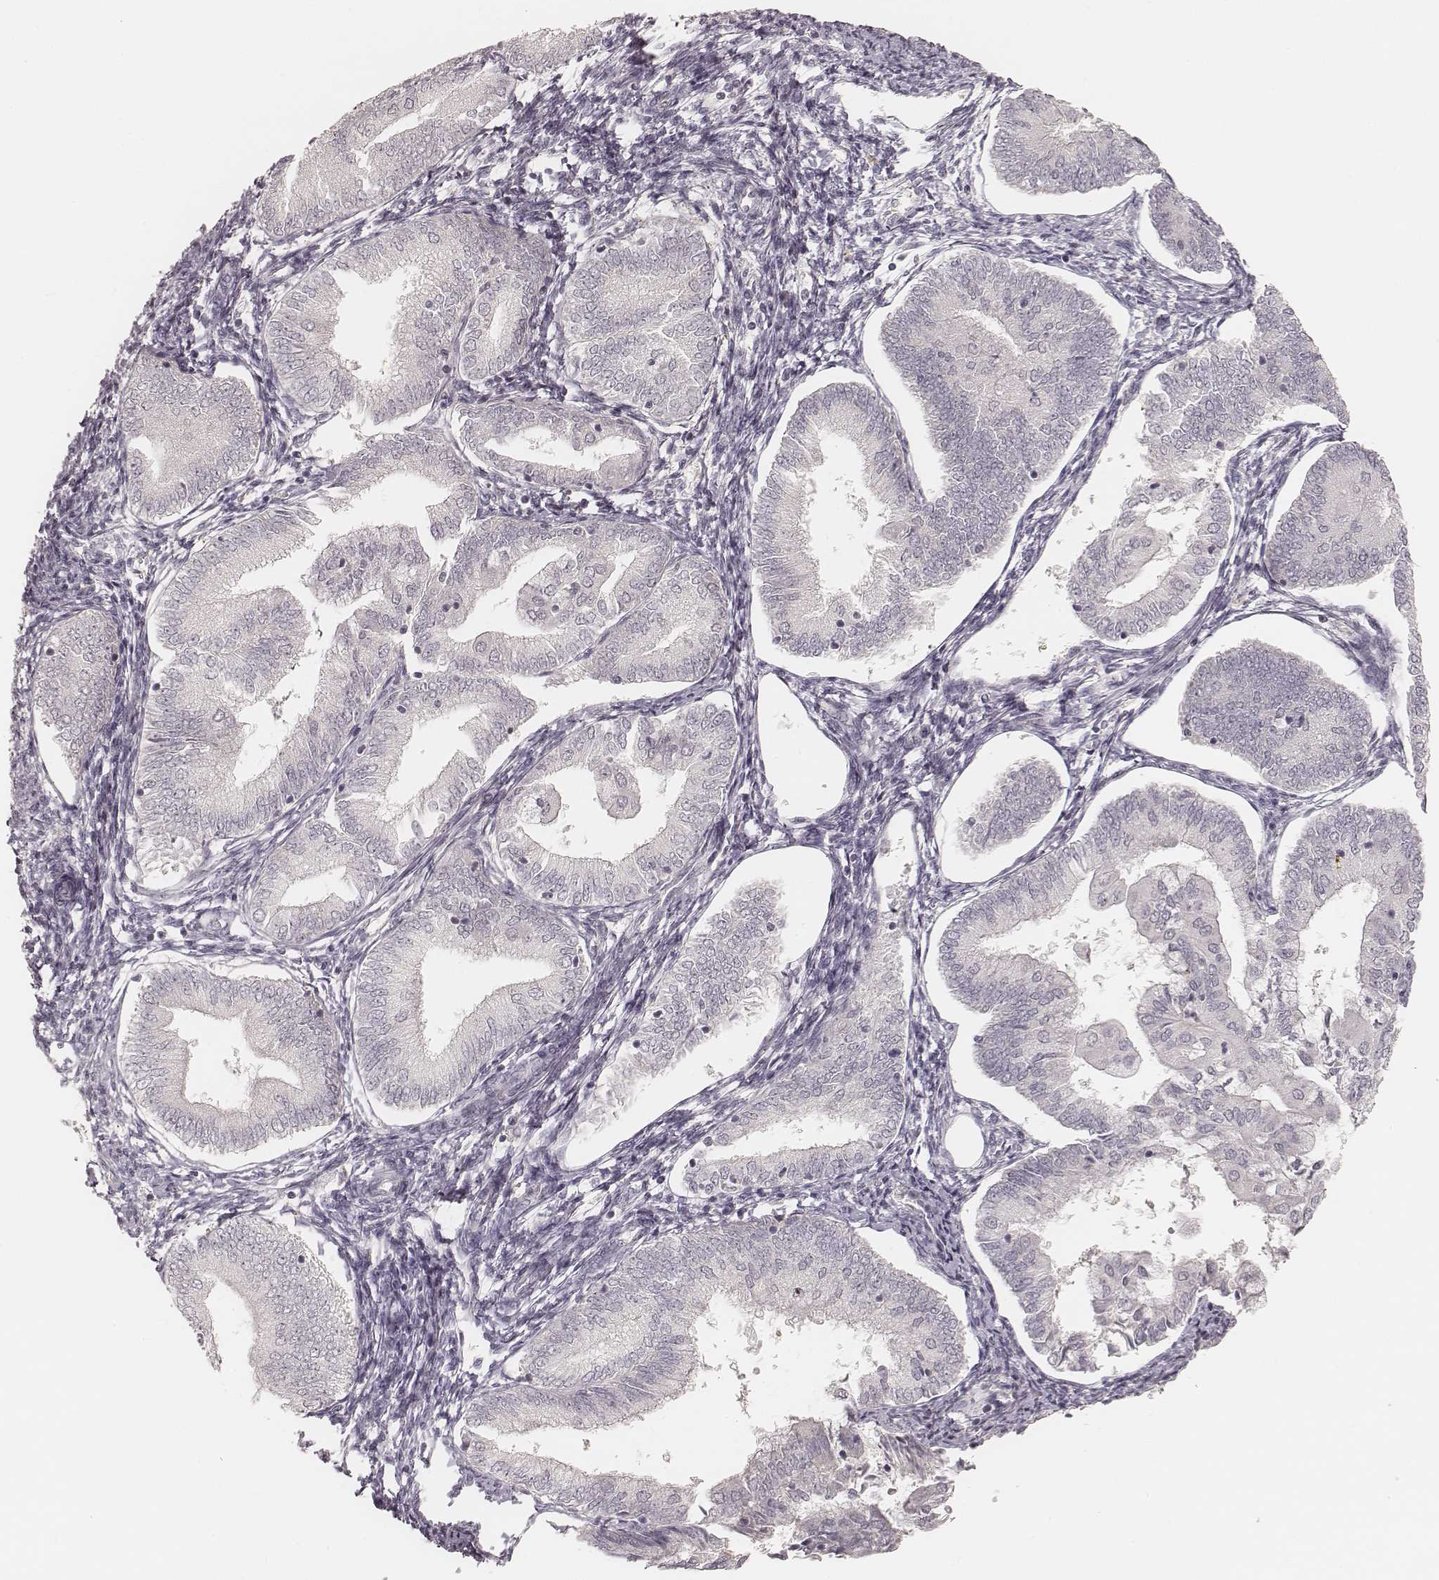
{"staining": {"intensity": "negative", "quantity": "none", "location": "none"}, "tissue": "endometrial cancer", "cell_type": "Tumor cells", "image_type": "cancer", "snomed": [{"axis": "morphology", "description": "Adenocarcinoma, NOS"}, {"axis": "topography", "description": "Endometrium"}], "caption": "IHC histopathology image of human endometrial adenocarcinoma stained for a protein (brown), which reveals no staining in tumor cells.", "gene": "GORASP2", "patient": {"sex": "female", "age": 55}}